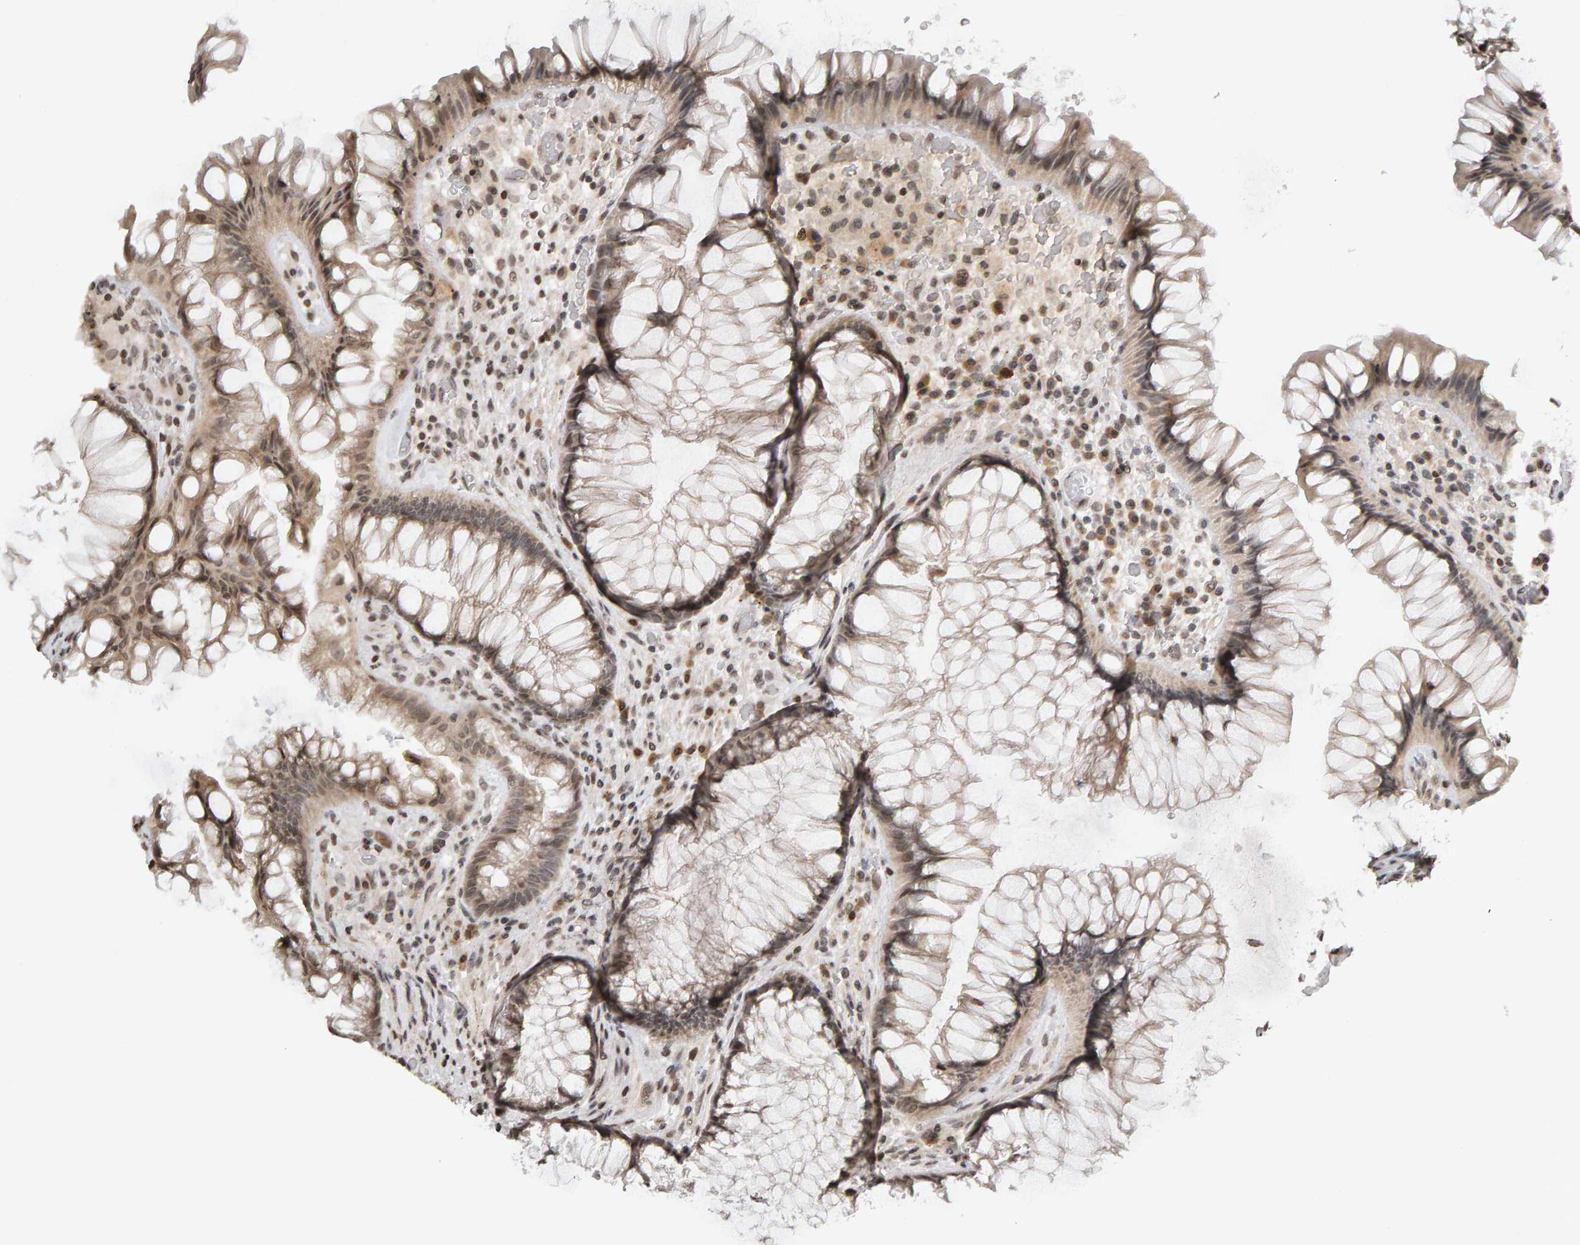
{"staining": {"intensity": "weak", "quantity": "25%-75%", "location": "cytoplasmic/membranous,nuclear"}, "tissue": "rectum", "cell_type": "Glandular cells", "image_type": "normal", "snomed": [{"axis": "morphology", "description": "Normal tissue, NOS"}, {"axis": "topography", "description": "Rectum"}], "caption": "The immunohistochemical stain shows weak cytoplasmic/membranous,nuclear staining in glandular cells of unremarkable rectum.", "gene": "TRAM1", "patient": {"sex": "male", "age": 51}}